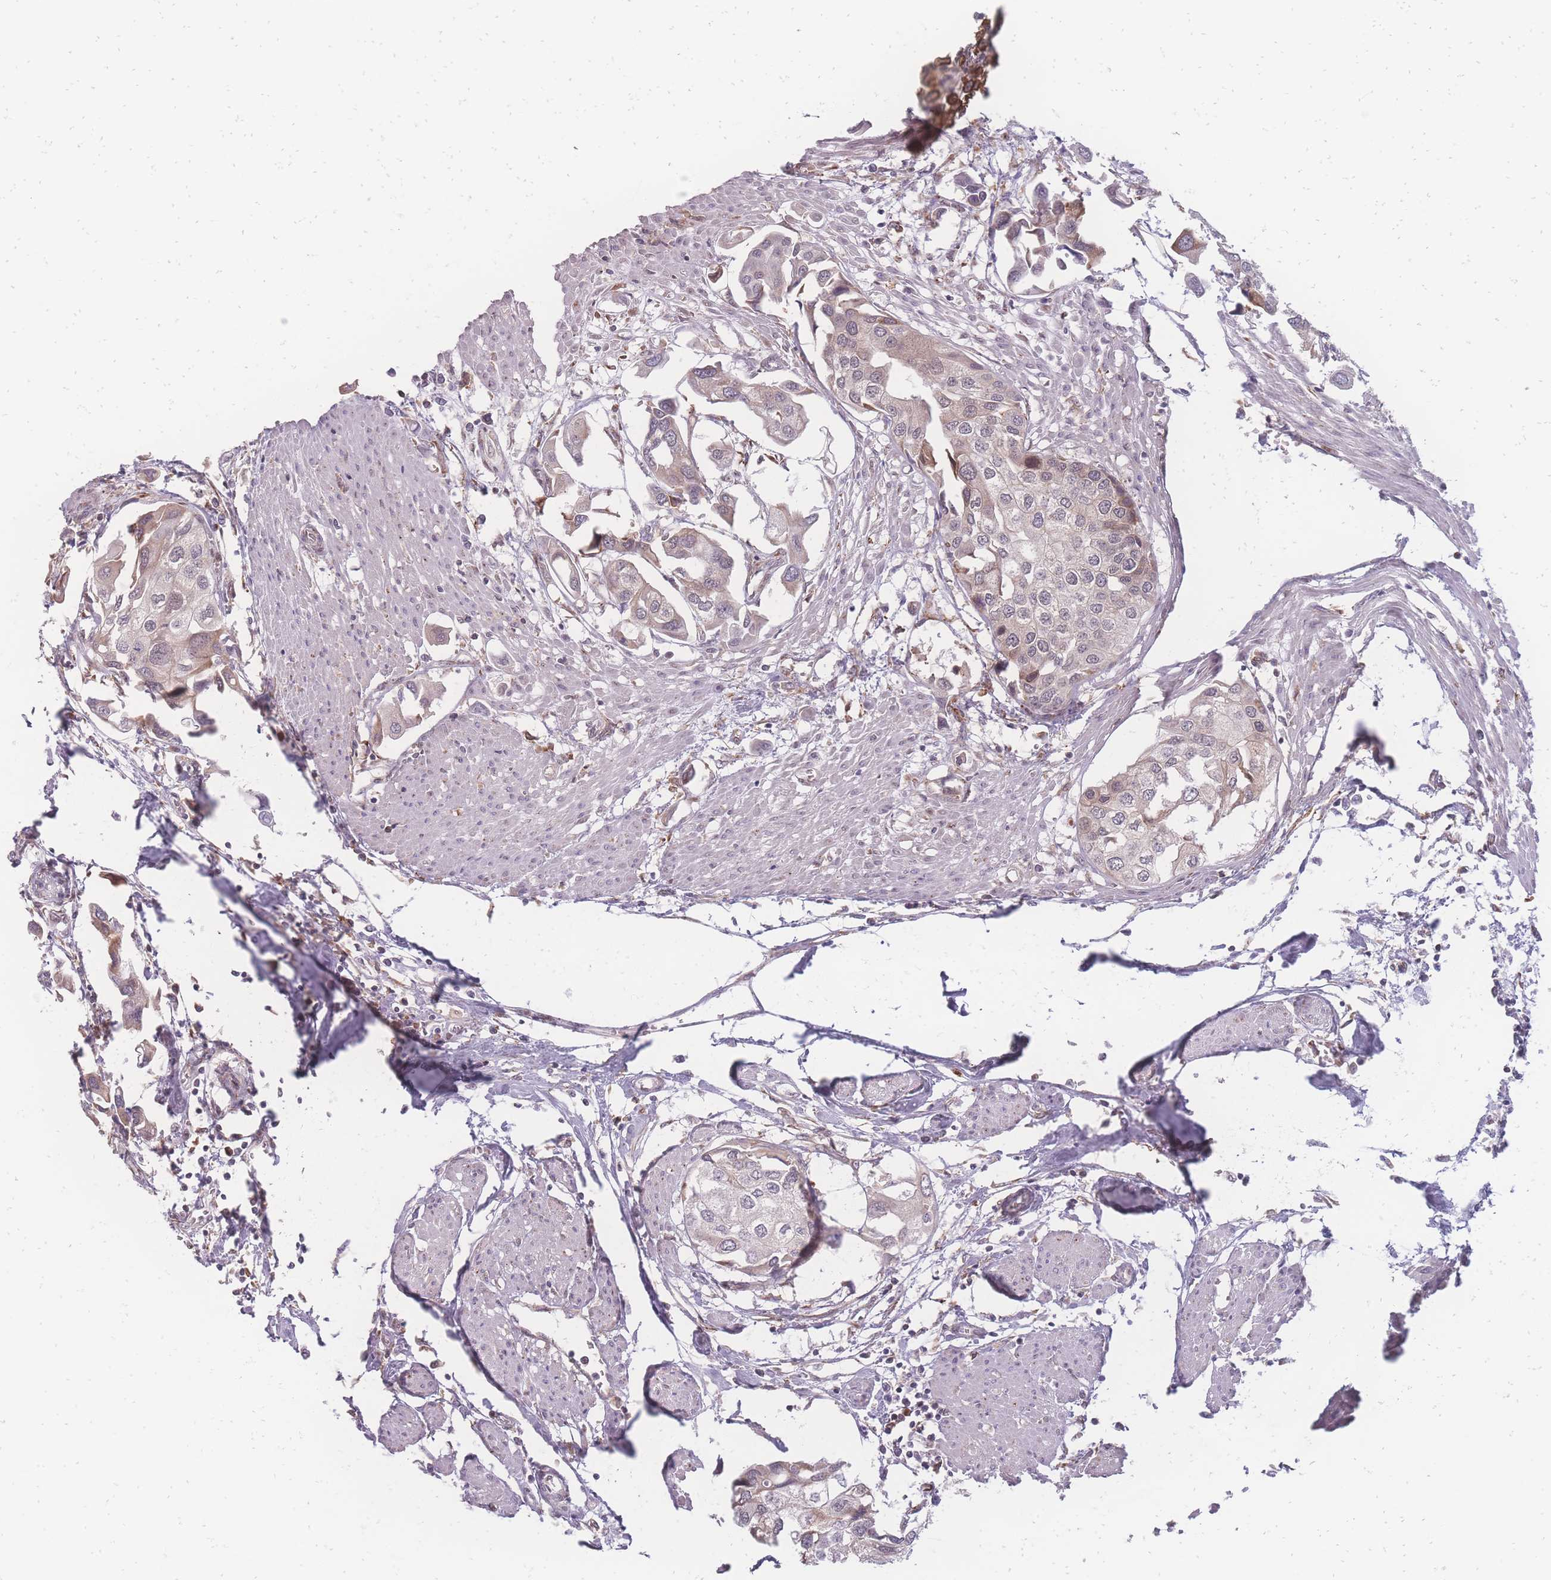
{"staining": {"intensity": "moderate", "quantity": "<25%", "location": "cytoplasmic/membranous"}, "tissue": "urothelial cancer", "cell_type": "Tumor cells", "image_type": "cancer", "snomed": [{"axis": "morphology", "description": "Urothelial carcinoma, High grade"}, {"axis": "topography", "description": "Urinary bladder"}], "caption": "The micrograph reveals staining of high-grade urothelial carcinoma, revealing moderate cytoplasmic/membranous protein positivity (brown color) within tumor cells.", "gene": "ZC3H13", "patient": {"sex": "male", "age": 64}}